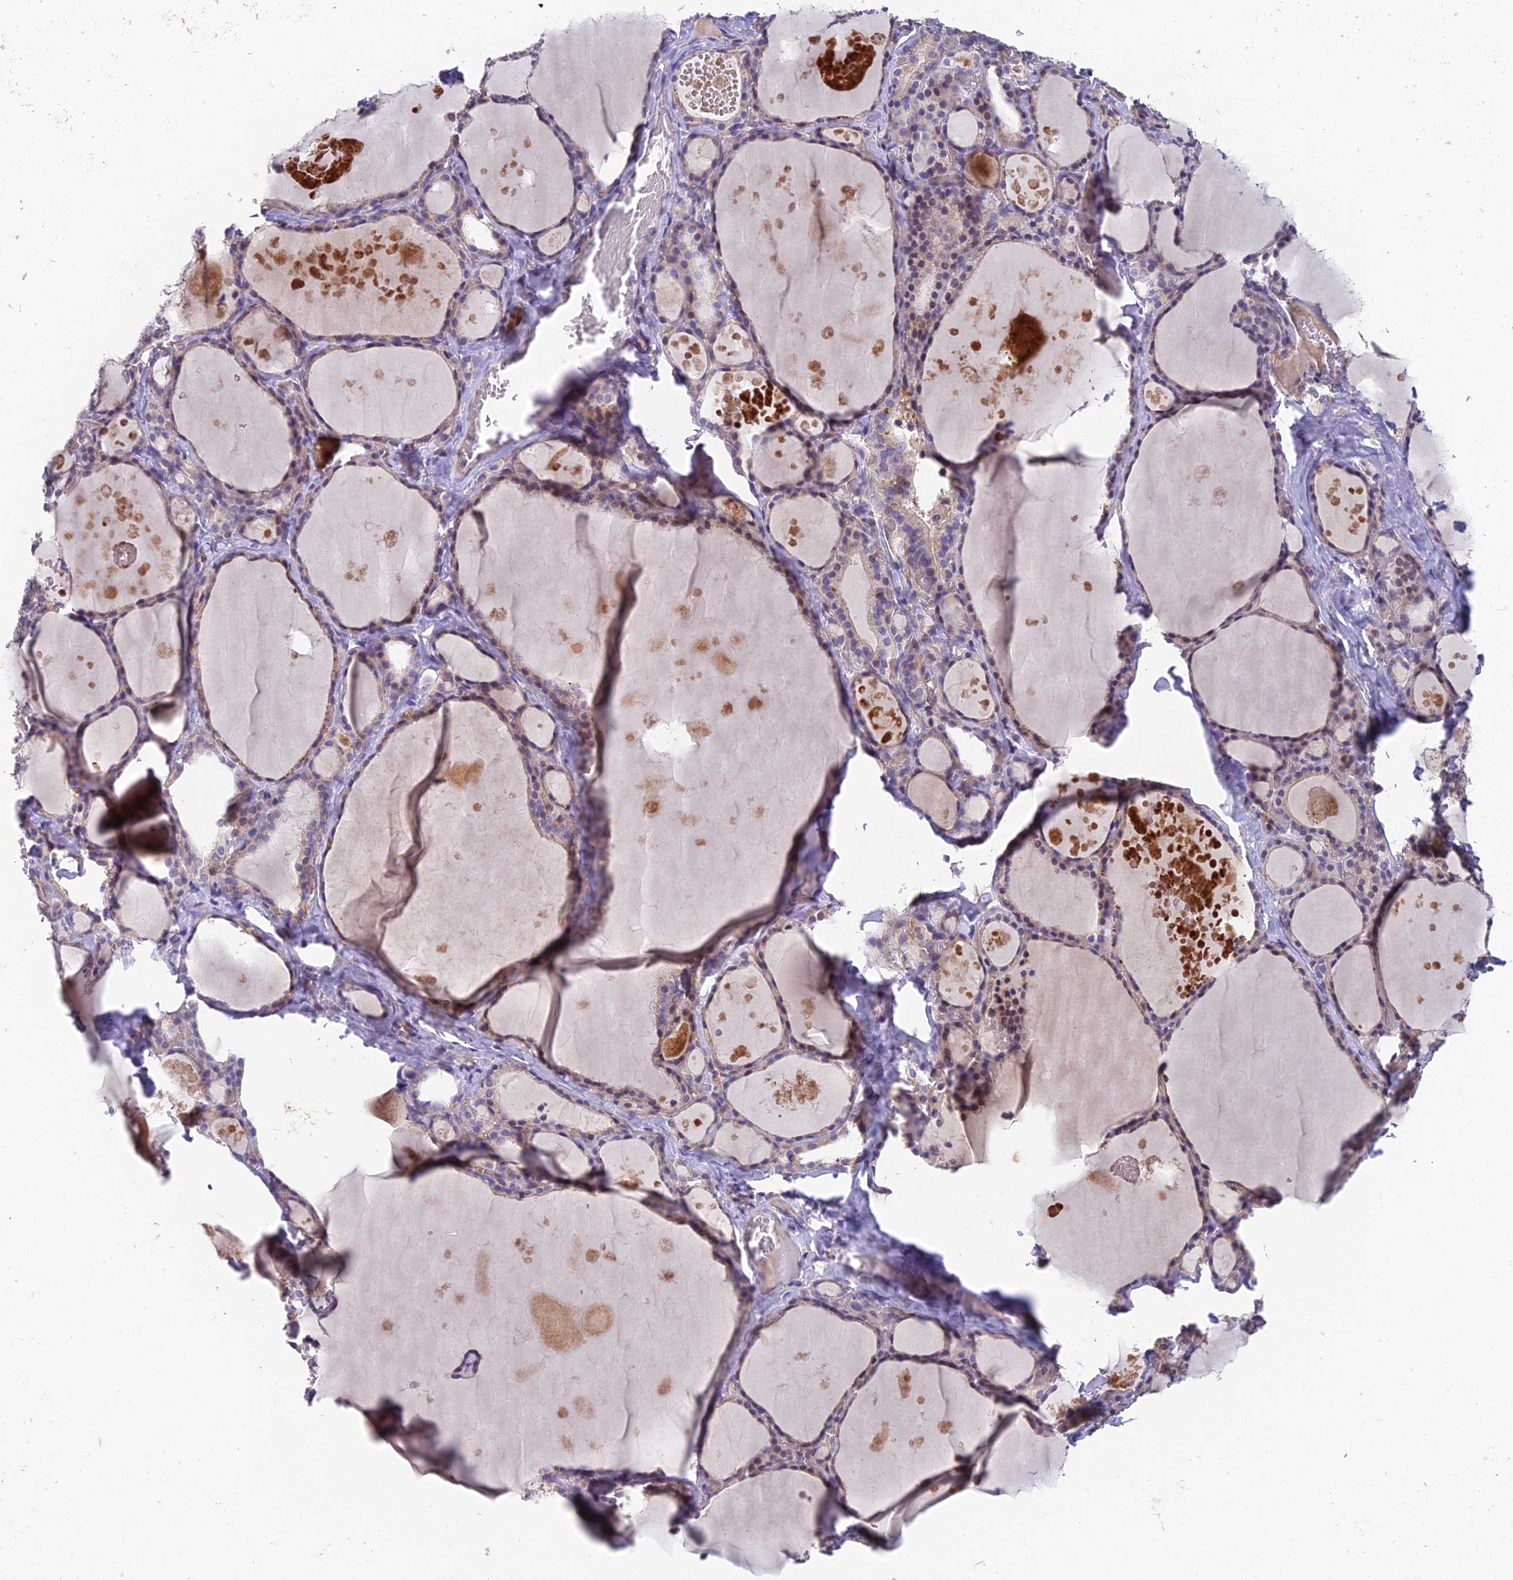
{"staining": {"intensity": "weak", "quantity": "25%-75%", "location": "cytoplasmic/membranous,nuclear"}, "tissue": "thyroid gland", "cell_type": "Glandular cells", "image_type": "normal", "snomed": [{"axis": "morphology", "description": "Normal tissue, NOS"}, {"axis": "topography", "description": "Thyroid gland"}], "caption": "Normal thyroid gland exhibits weak cytoplasmic/membranous,nuclear positivity in about 25%-75% of glandular cells, visualized by immunohistochemistry.", "gene": "ADAMTS13", "patient": {"sex": "male", "age": 56}}